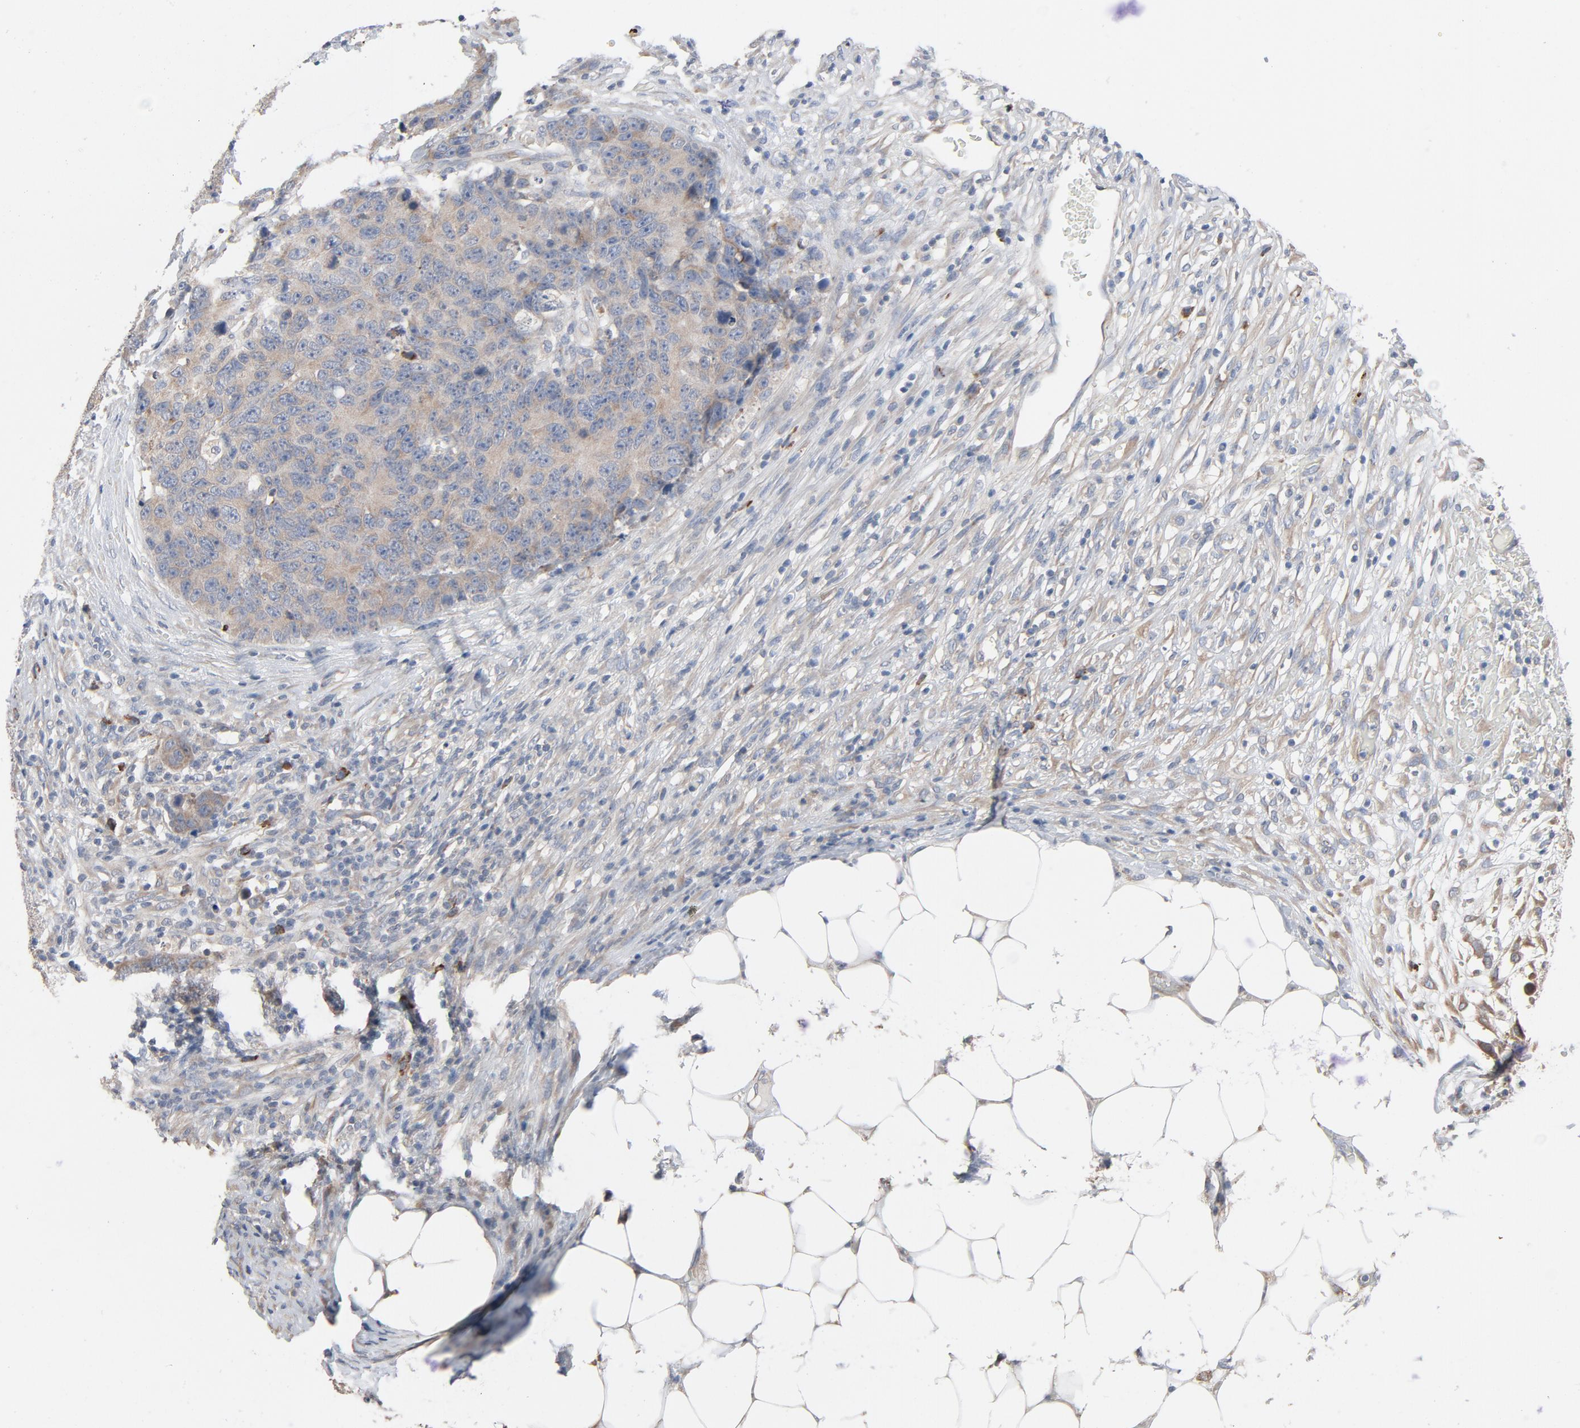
{"staining": {"intensity": "moderate", "quantity": "<25%", "location": "cytoplasmic/membranous"}, "tissue": "colorectal cancer", "cell_type": "Tumor cells", "image_type": "cancer", "snomed": [{"axis": "morphology", "description": "Adenocarcinoma, NOS"}, {"axis": "topography", "description": "Colon"}], "caption": "Immunohistochemical staining of colorectal cancer (adenocarcinoma) shows moderate cytoplasmic/membranous protein positivity in about <25% of tumor cells.", "gene": "TLR4", "patient": {"sex": "female", "age": 86}}